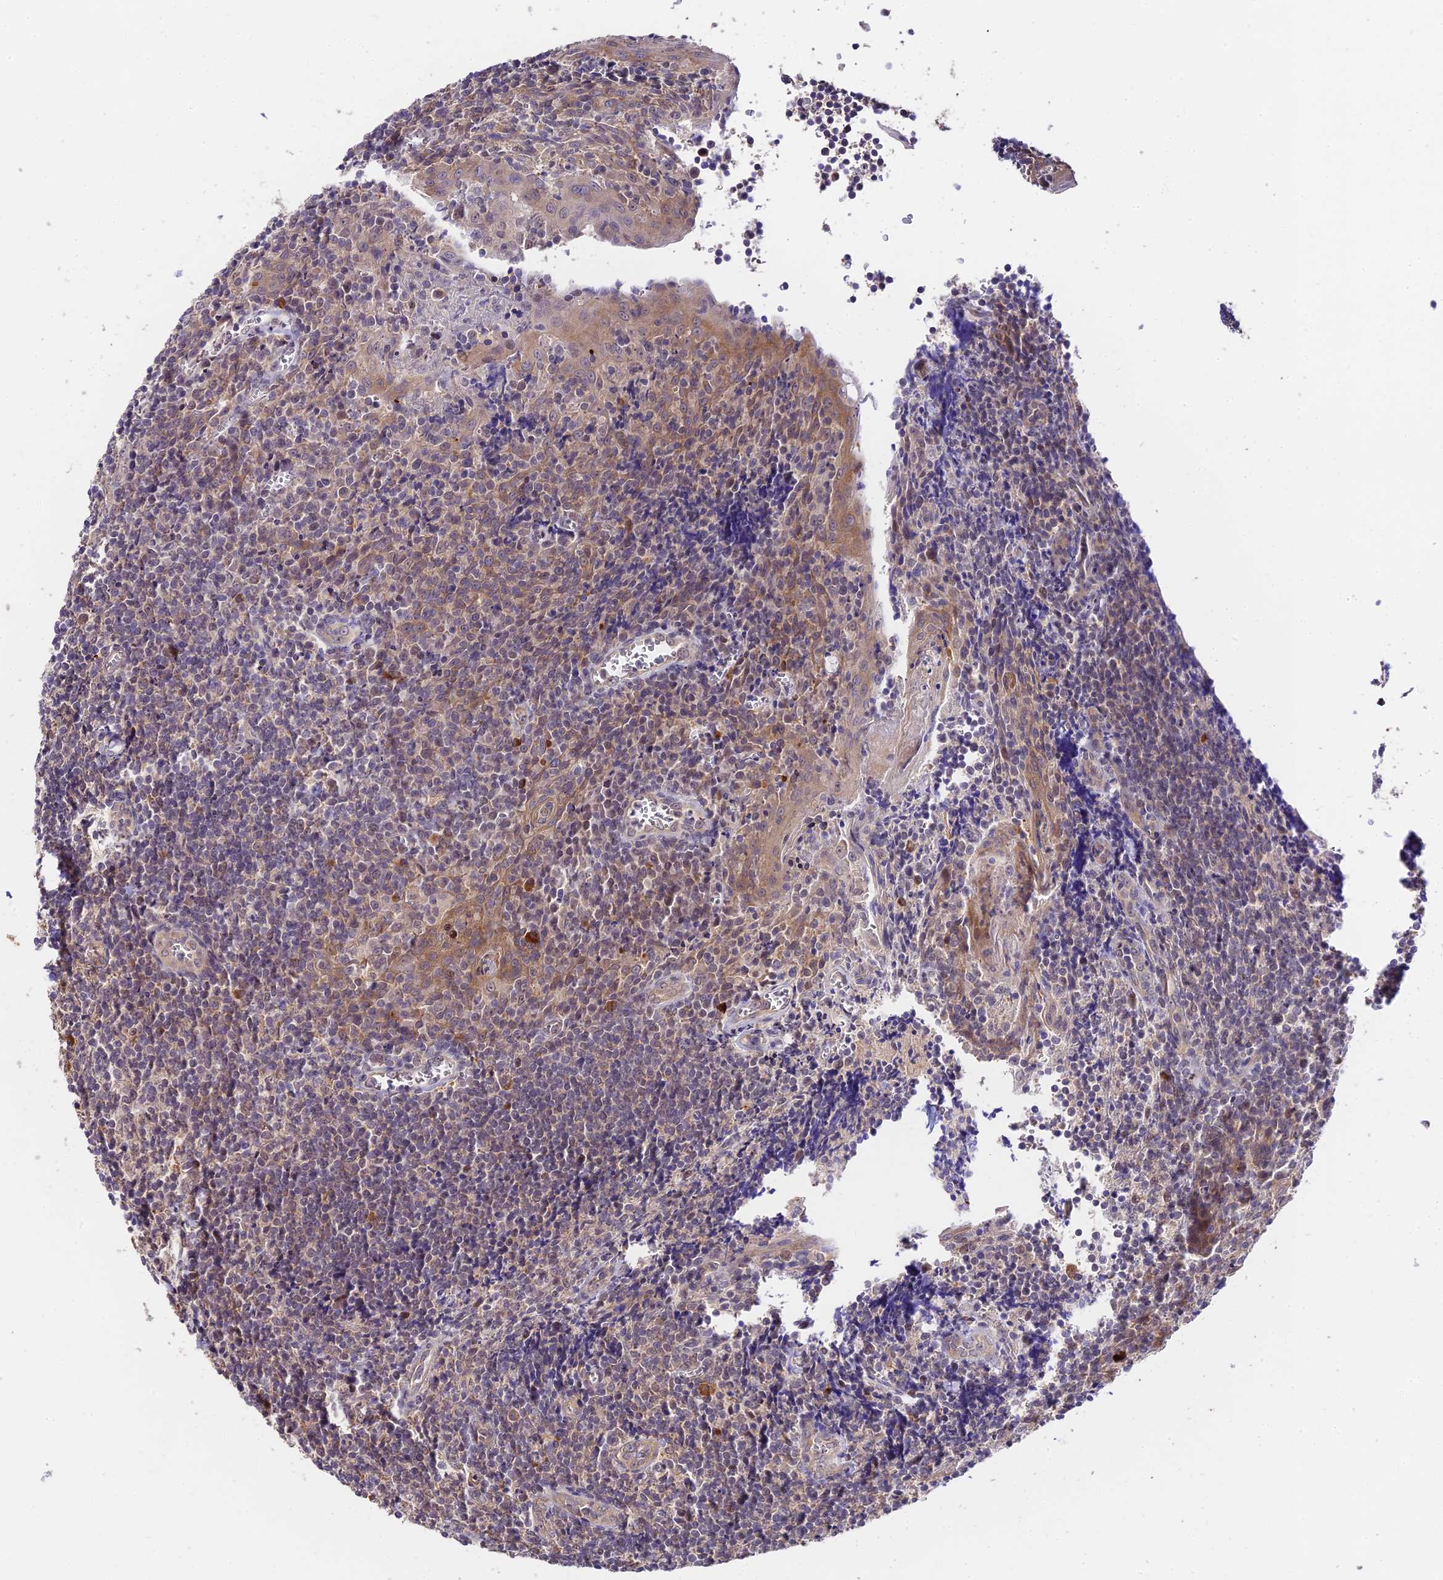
{"staining": {"intensity": "moderate", "quantity": "25%-75%", "location": "cytoplasmic/membranous"}, "tissue": "tonsil", "cell_type": "Germinal center cells", "image_type": "normal", "snomed": [{"axis": "morphology", "description": "Normal tissue, NOS"}, {"axis": "topography", "description": "Tonsil"}], "caption": "An image of human tonsil stained for a protein displays moderate cytoplasmic/membranous brown staining in germinal center cells.", "gene": "C3orf20", "patient": {"sex": "male", "age": 27}}